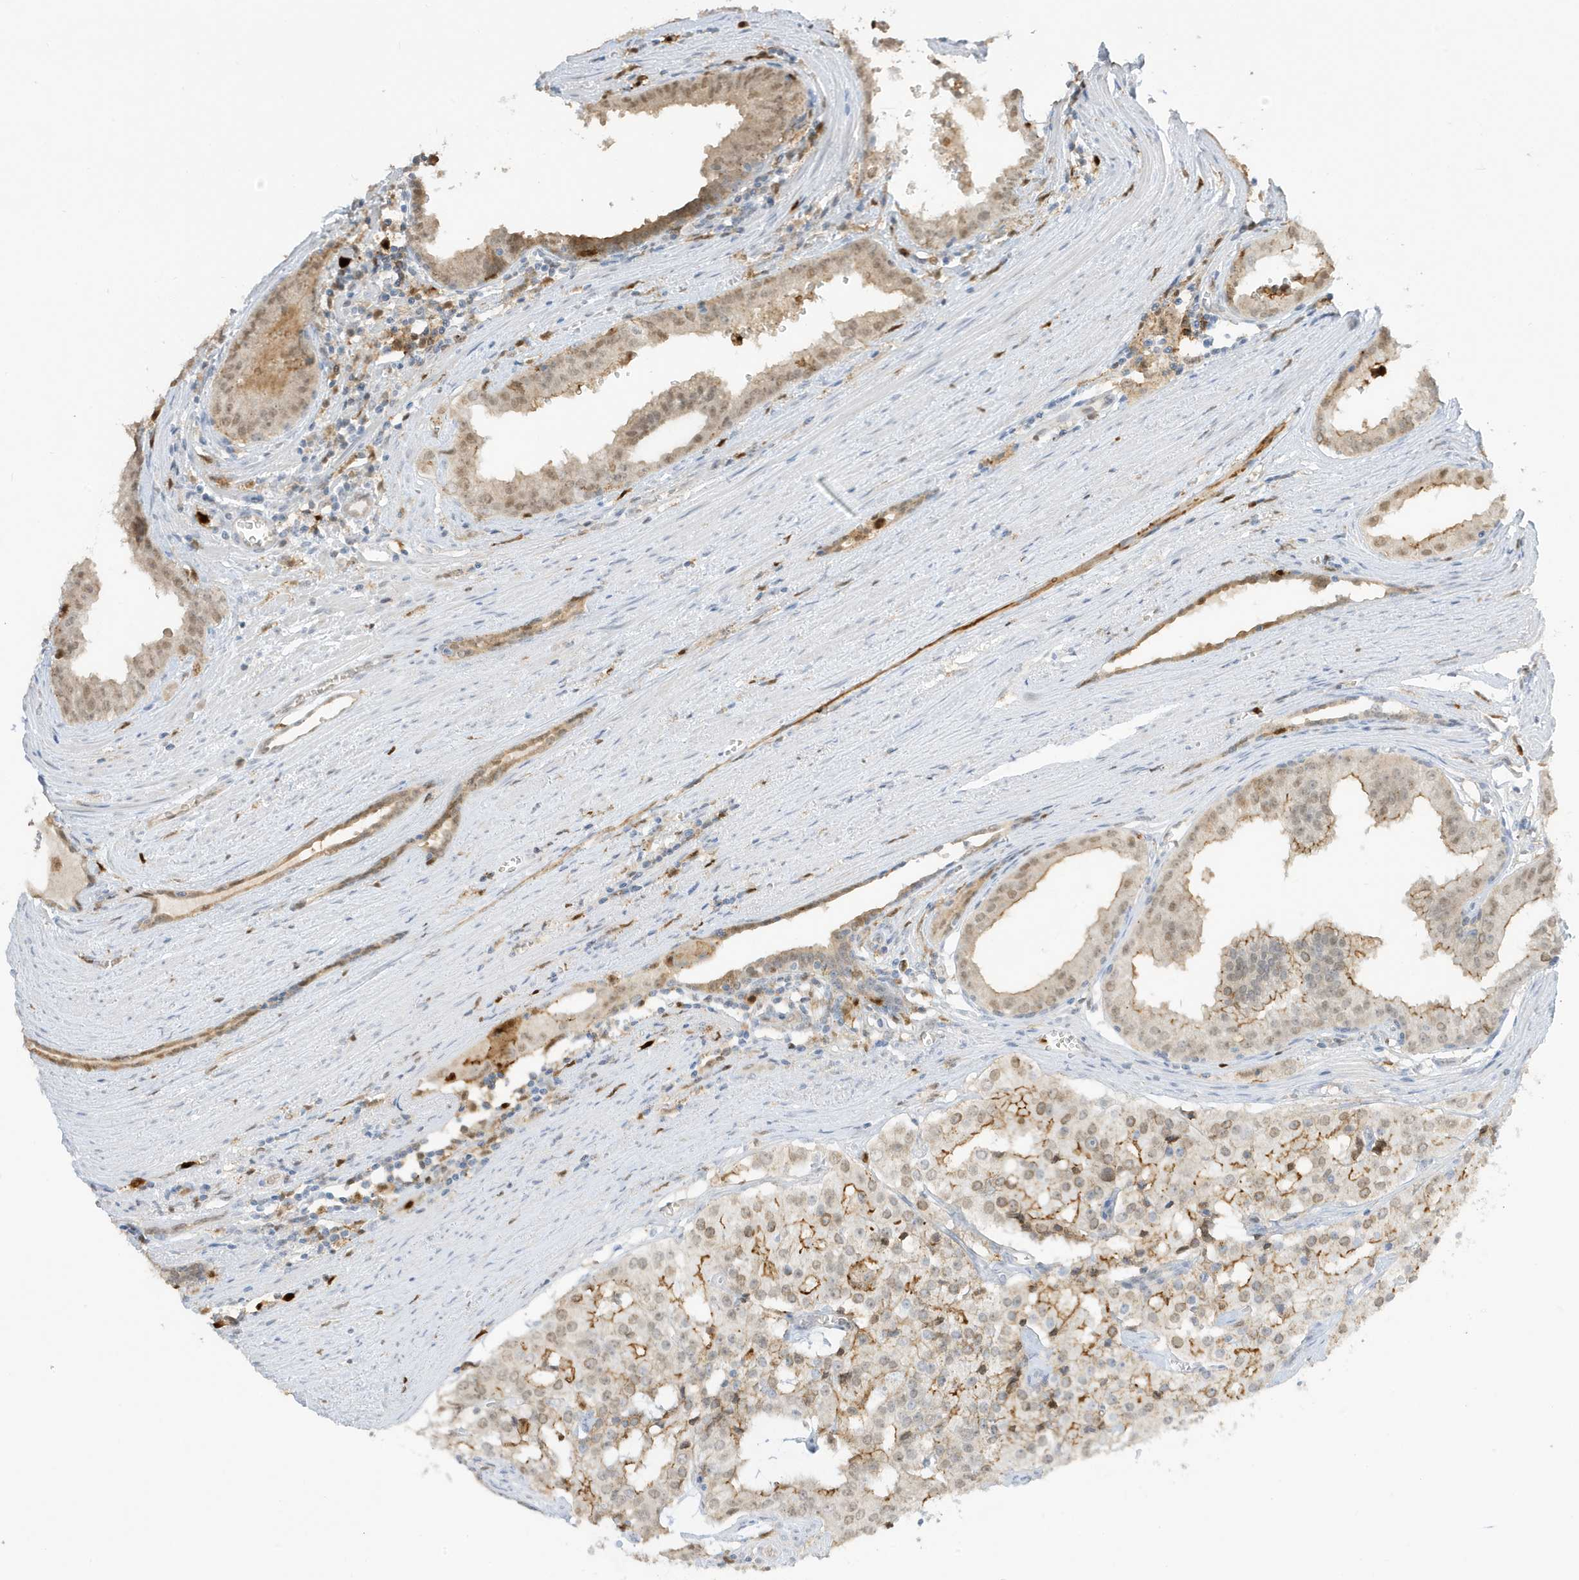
{"staining": {"intensity": "weak", "quantity": "25%-75%", "location": "cytoplasmic/membranous,nuclear"}, "tissue": "prostate cancer", "cell_type": "Tumor cells", "image_type": "cancer", "snomed": [{"axis": "morphology", "description": "Adenocarcinoma, High grade"}, {"axis": "topography", "description": "Prostate"}], "caption": "This is an image of IHC staining of prostate adenocarcinoma (high-grade), which shows weak positivity in the cytoplasmic/membranous and nuclear of tumor cells.", "gene": "GCA", "patient": {"sex": "male", "age": 68}}